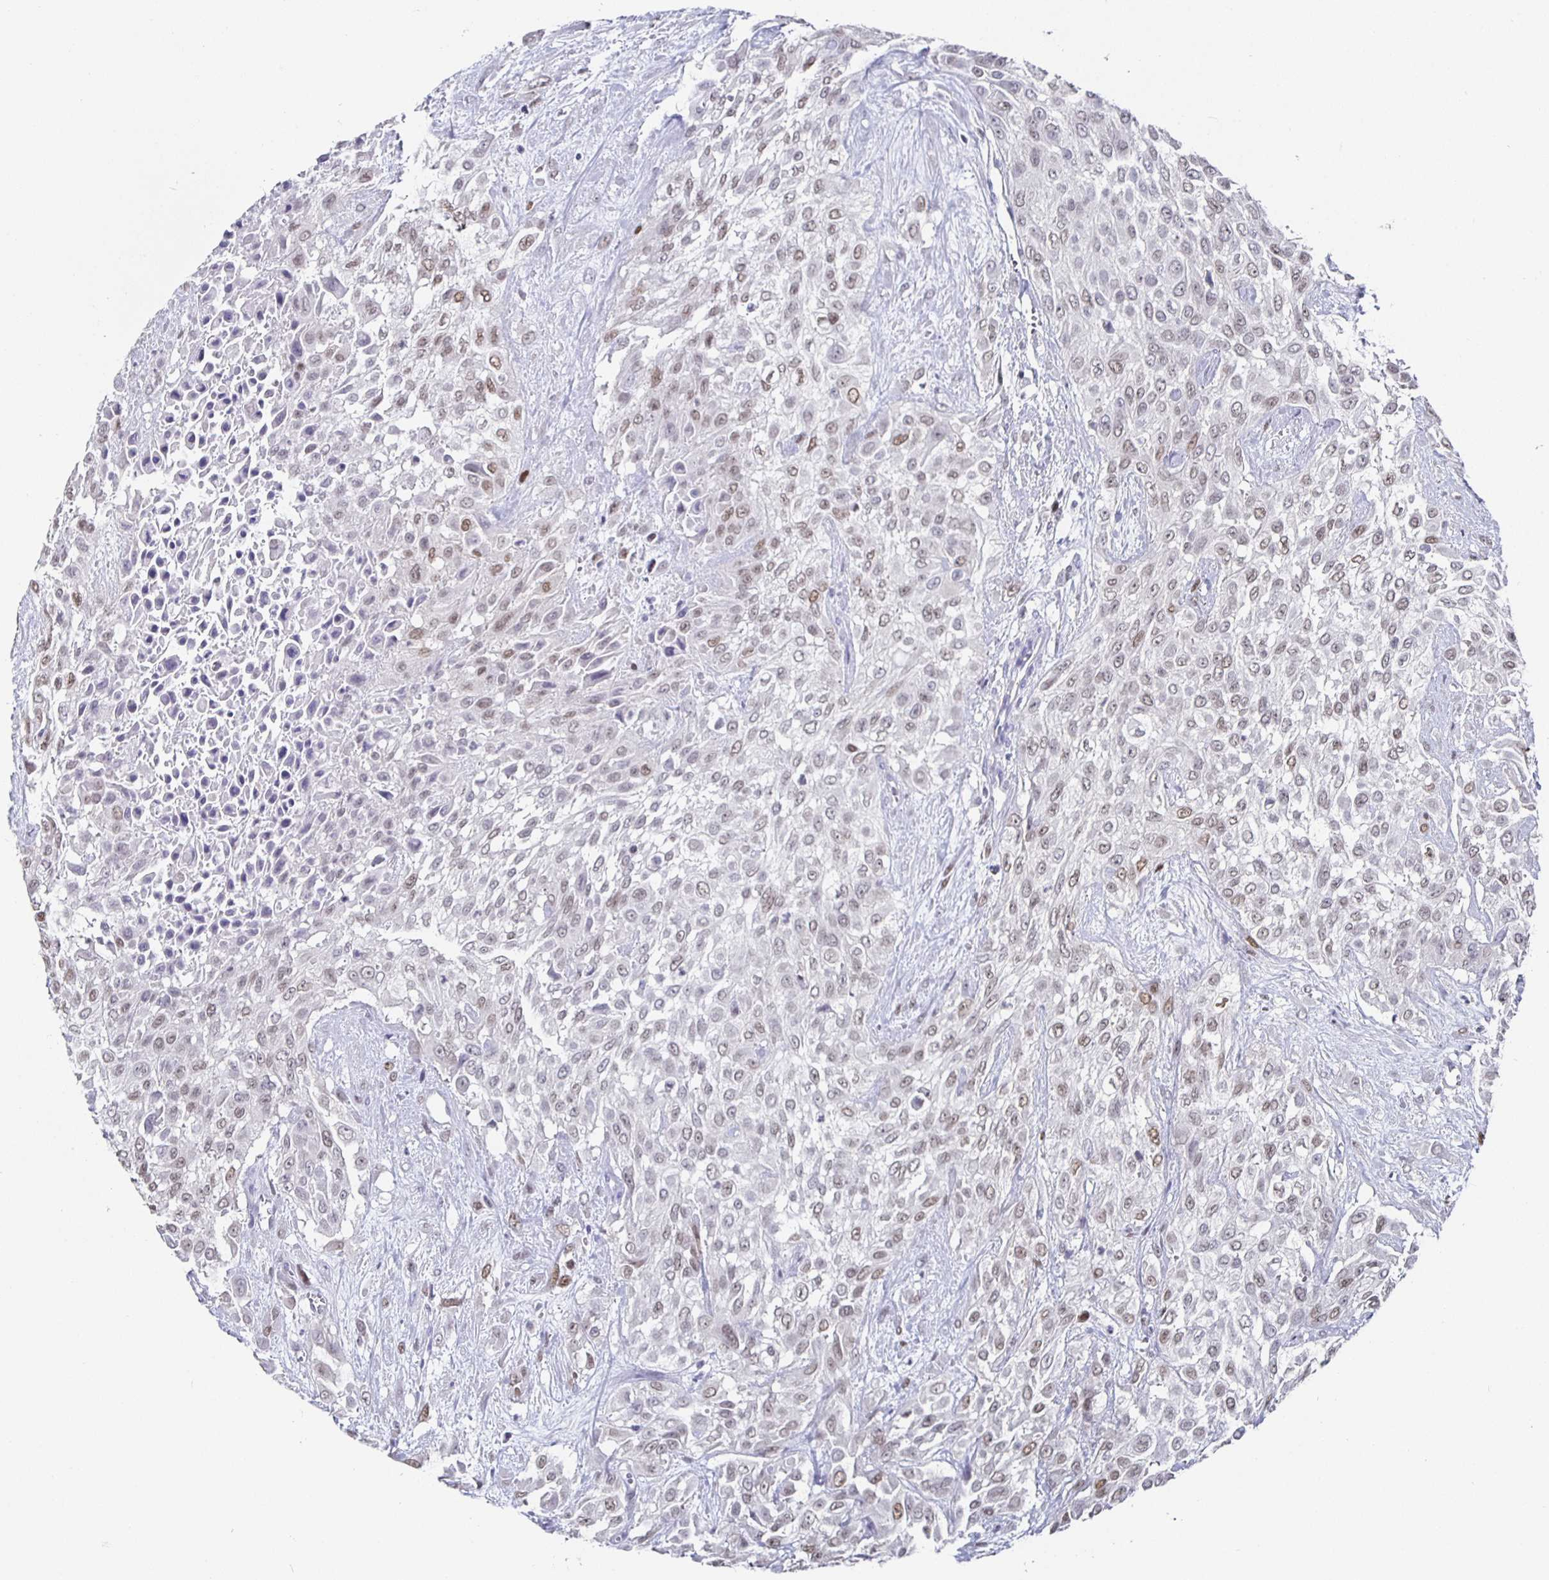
{"staining": {"intensity": "weak", "quantity": "25%-75%", "location": "nuclear"}, "tissue": "urothelial cancer", "cell_type": "Tumor cells", "image_type": "cancer", "snomed": [{"axis": "morphology", "description": "Urothelial carcinoma, High grade"}, {"axis": "topography", "description": "Urinary bladder"}], "caption": "About 25%-75% of tumor cells in human urothelial cancer reveal weak nuclear protein positivity as visualized by brown immunohistochemical staining.", "gene": "RUNX2", "patient": {"sex": "male", "age": 57}}